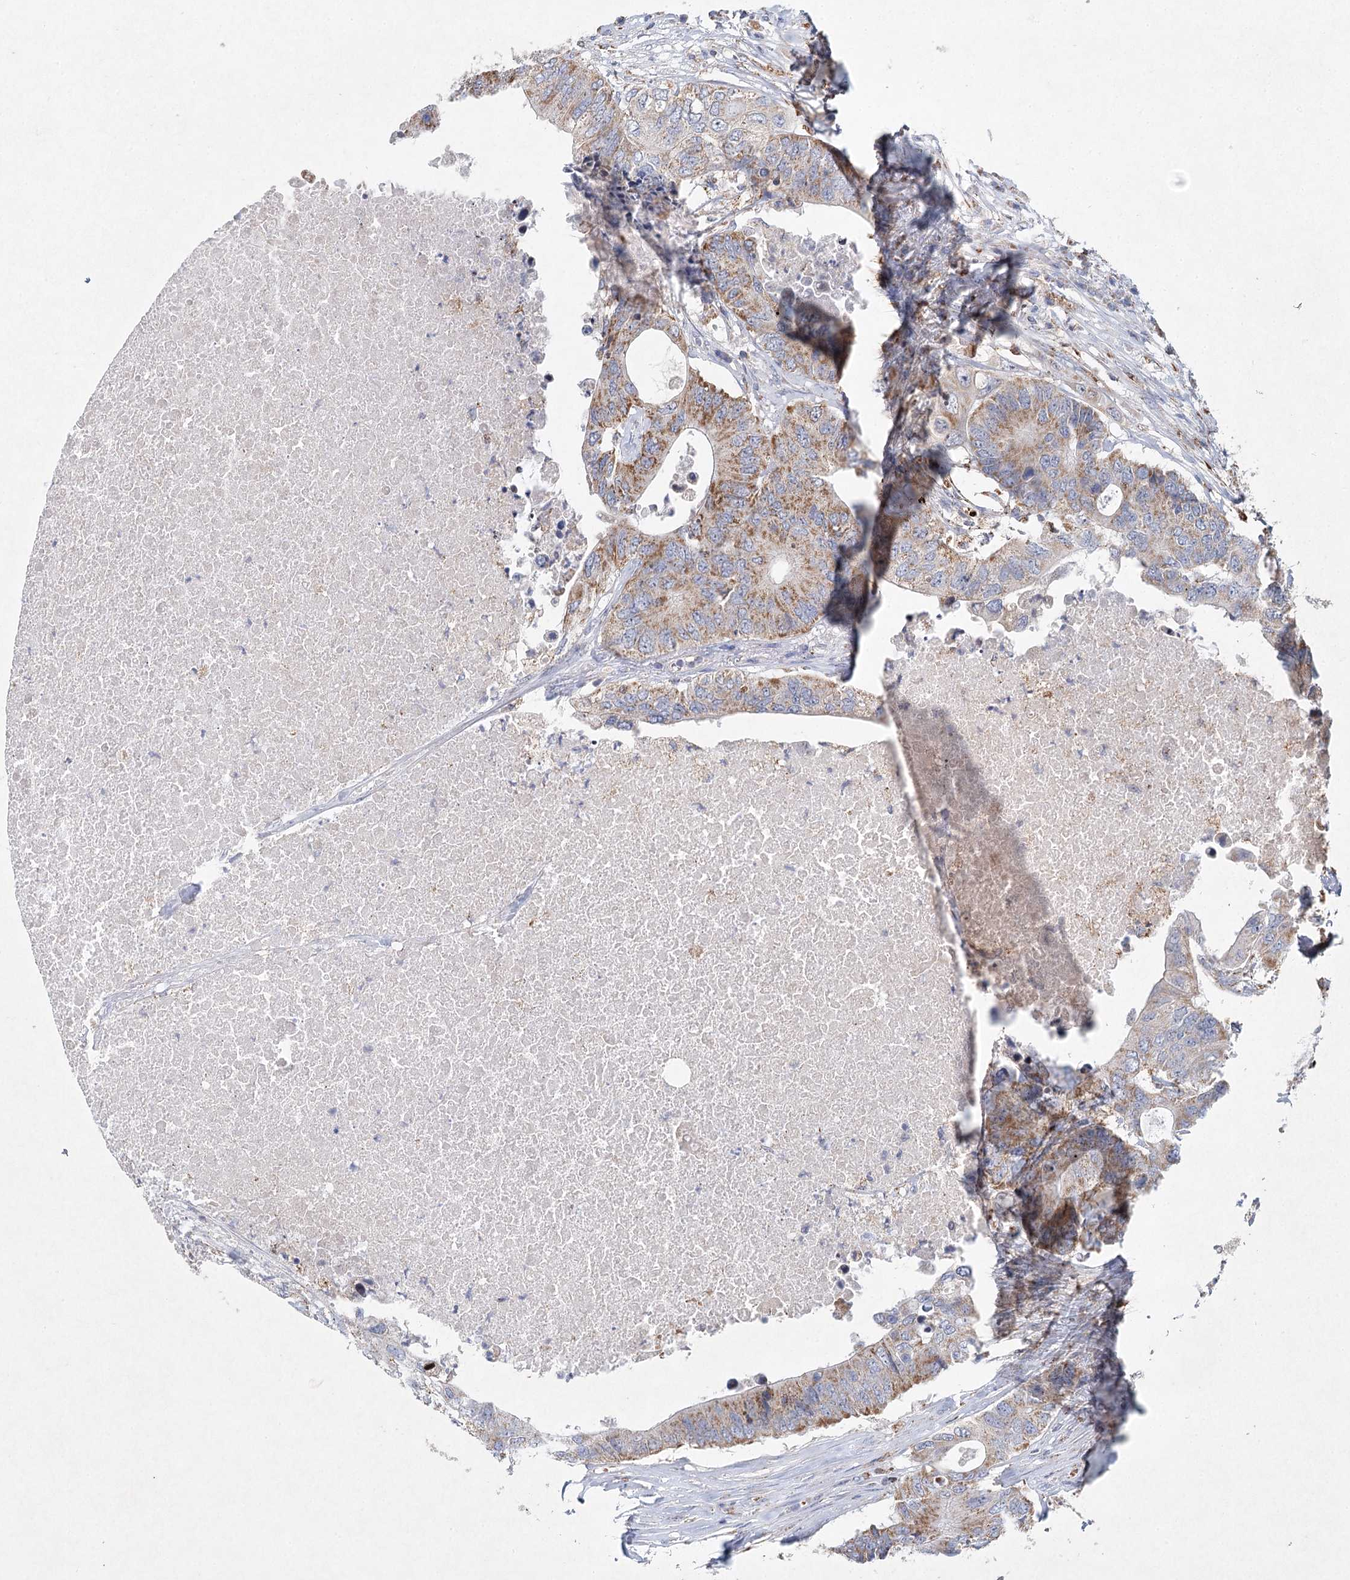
{"staining": {"intensity": "moderate", "quantity": "25%-75%", "location": "cytoplasmic/membranous"}, "tissue": "colorectal cancer", "cell_type": "Tumor cells", "image_type": "cancer", "snomed": [{"axis": "morphology", "description": "Adenocarcinoma, NOS"}, {"axis": "topography", "description": "Colon"}], "caption": "High-power microscopy captured an immunohistochemistry image of colorectal cancer (adenocarcinoma), revealing moderate cytoplasmic/membranous expression in about 25%-75% of tumor cells. The protein of interest is stained brown, and the nuclei are stained in blue (DAB (3,3'-diaminobenzidine) IHC with brightfield microscopy, high magnification).", "gene": "XPO6", "patient": {"sex": "male", "age": 71}}